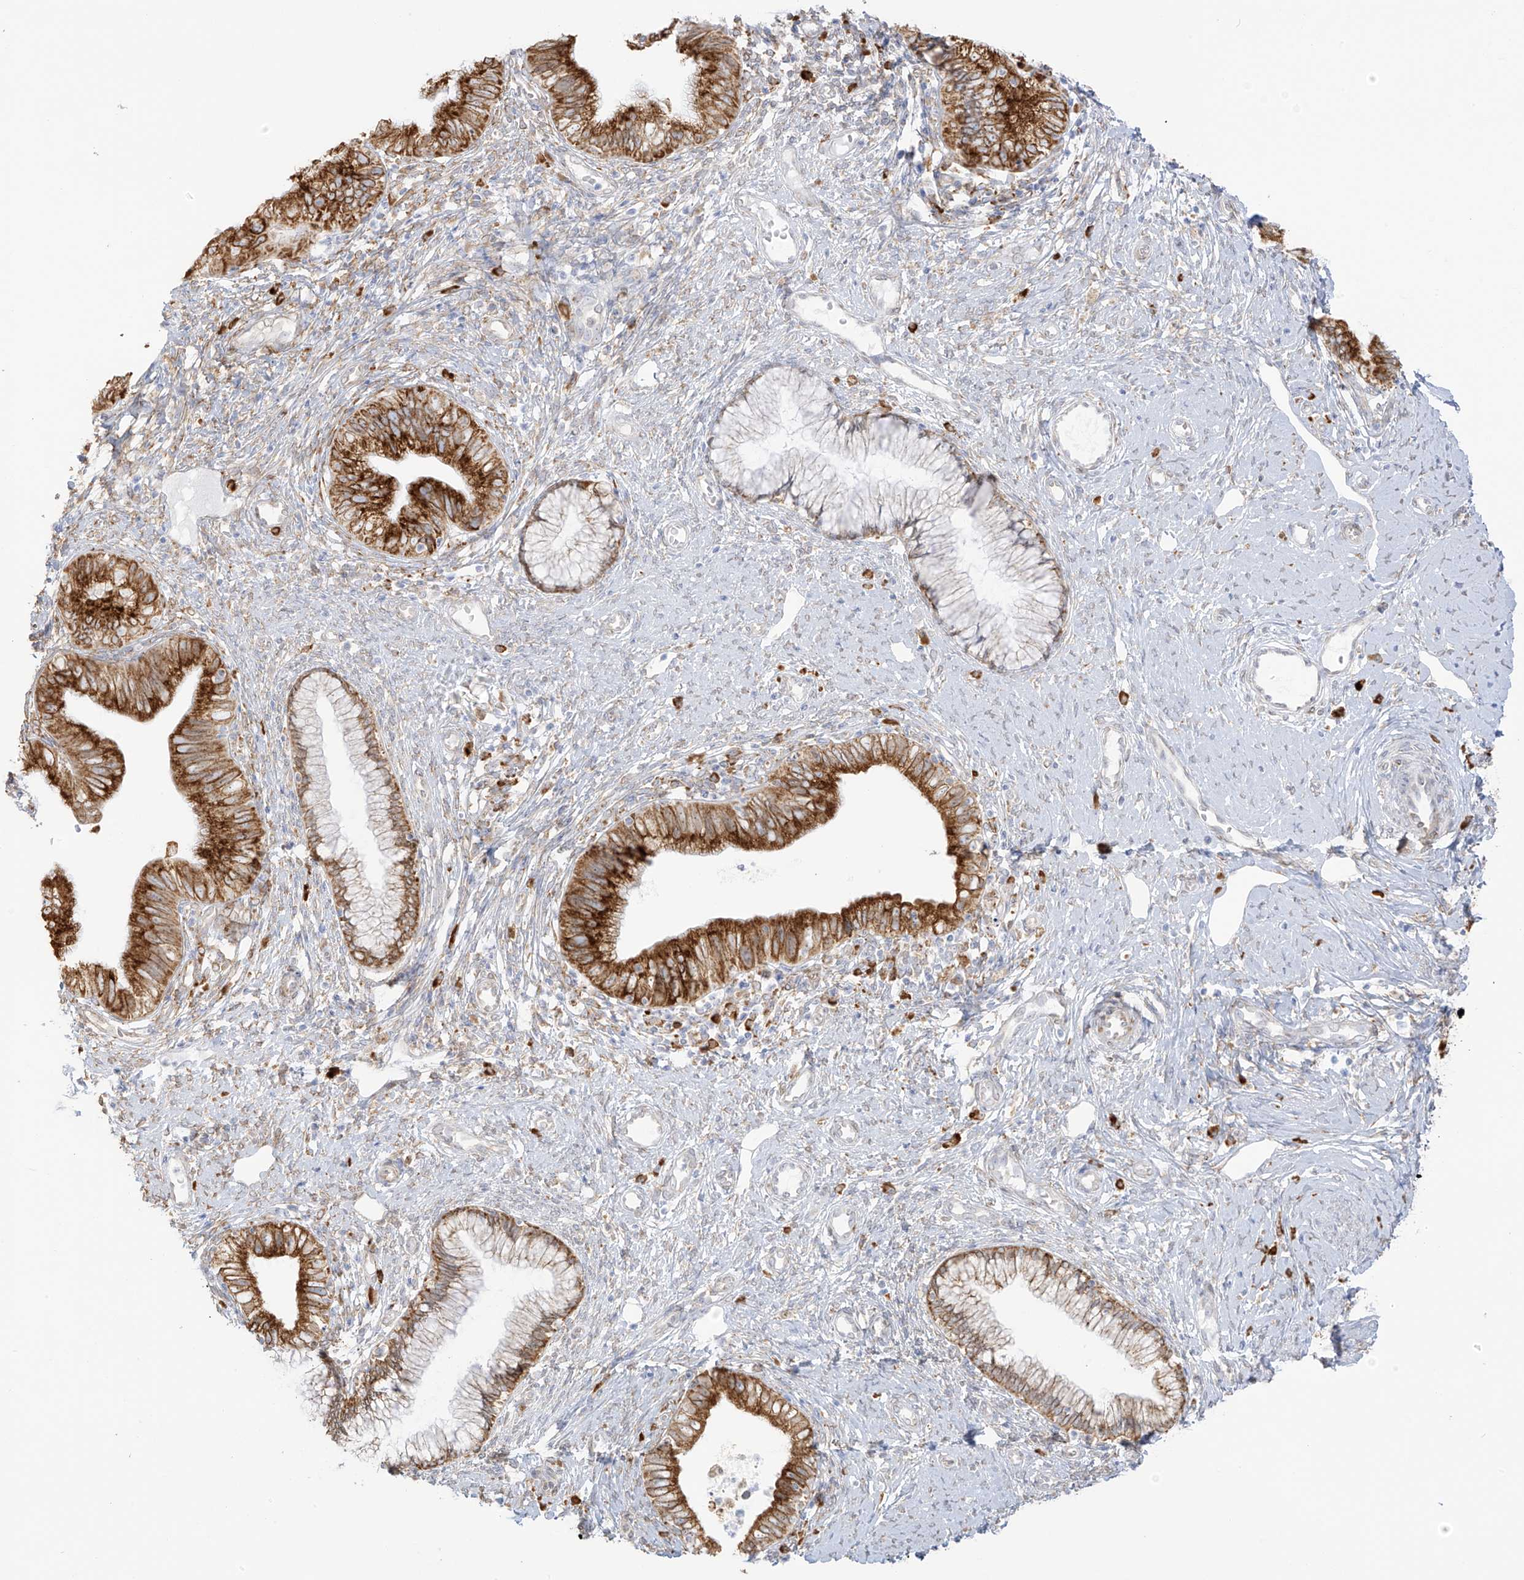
{"staining": {"intensity": "strong", "quantity": ">75%", "location": "cytoplasmic/membranous"}, "tissue": "cervical cancer", "cell_type": "Tumor cells", "image_type": "cancer", "snomed": [{"axis": "morphology", "description": "Adenocarcinoma, NOS"}, {"axis": "topography", "description": "Cervix"}], "caption": "Protein expression analysis of human cervical cancer (adenocarcinoma) reveals strong cytoplasmic/membranous positivity in approximately >75% of tumor cells. (brown staining indicates protein expression, while blue staining denotes nuclei).", "gene": "LRRC59", "patient": {"sex": "female", "age": 36}}